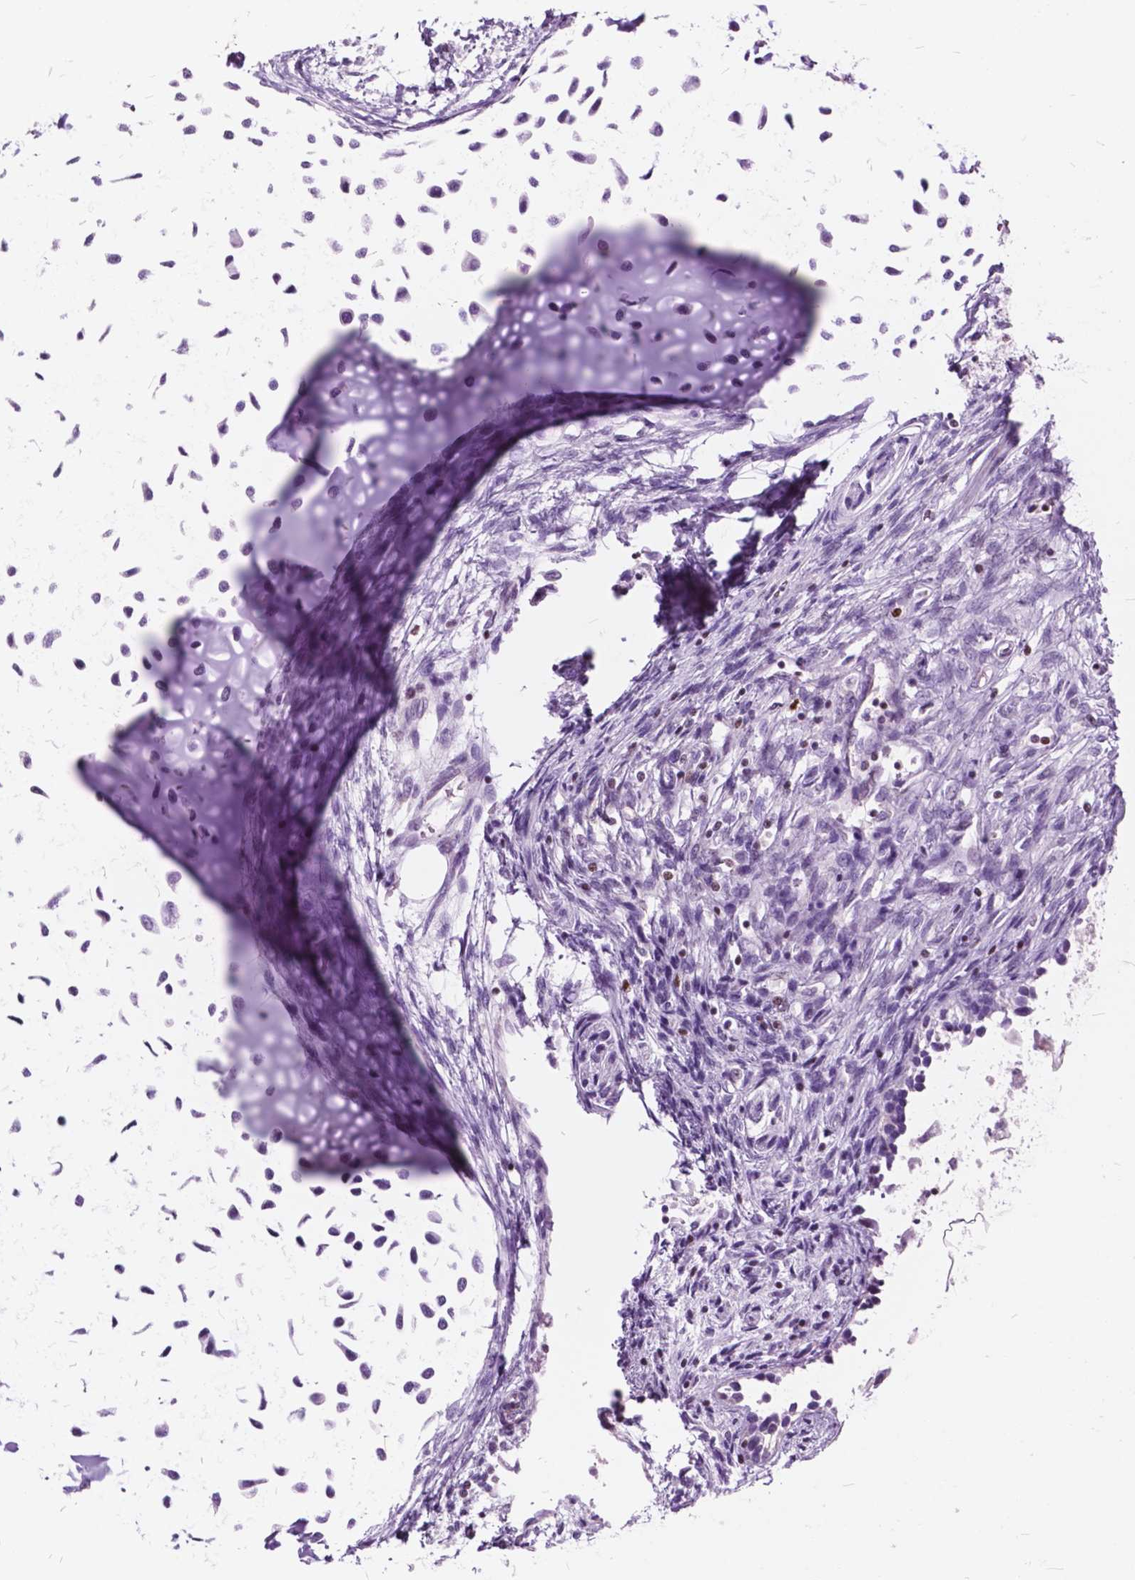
{"staining": {"intensity": "negative", "quantity": "none", "location": "none"}, "tissue": "testis cancer", "cell_type": "Tumor cells", "image_type": "cancer", "snomed": [{"axis": "morphology", "description": "Carcinoma, Embryonal, NOS"}, {"axis": "topography", "description": "Testis"}], "caption": "Immunohistochemistry of testis embryonal carcinoma demonstrates no positivity in tumor cells. (IHC, brightfield microscopy, high magnification).", "gene": "SP140", "patient": {"sex": "male", "age": 37}}